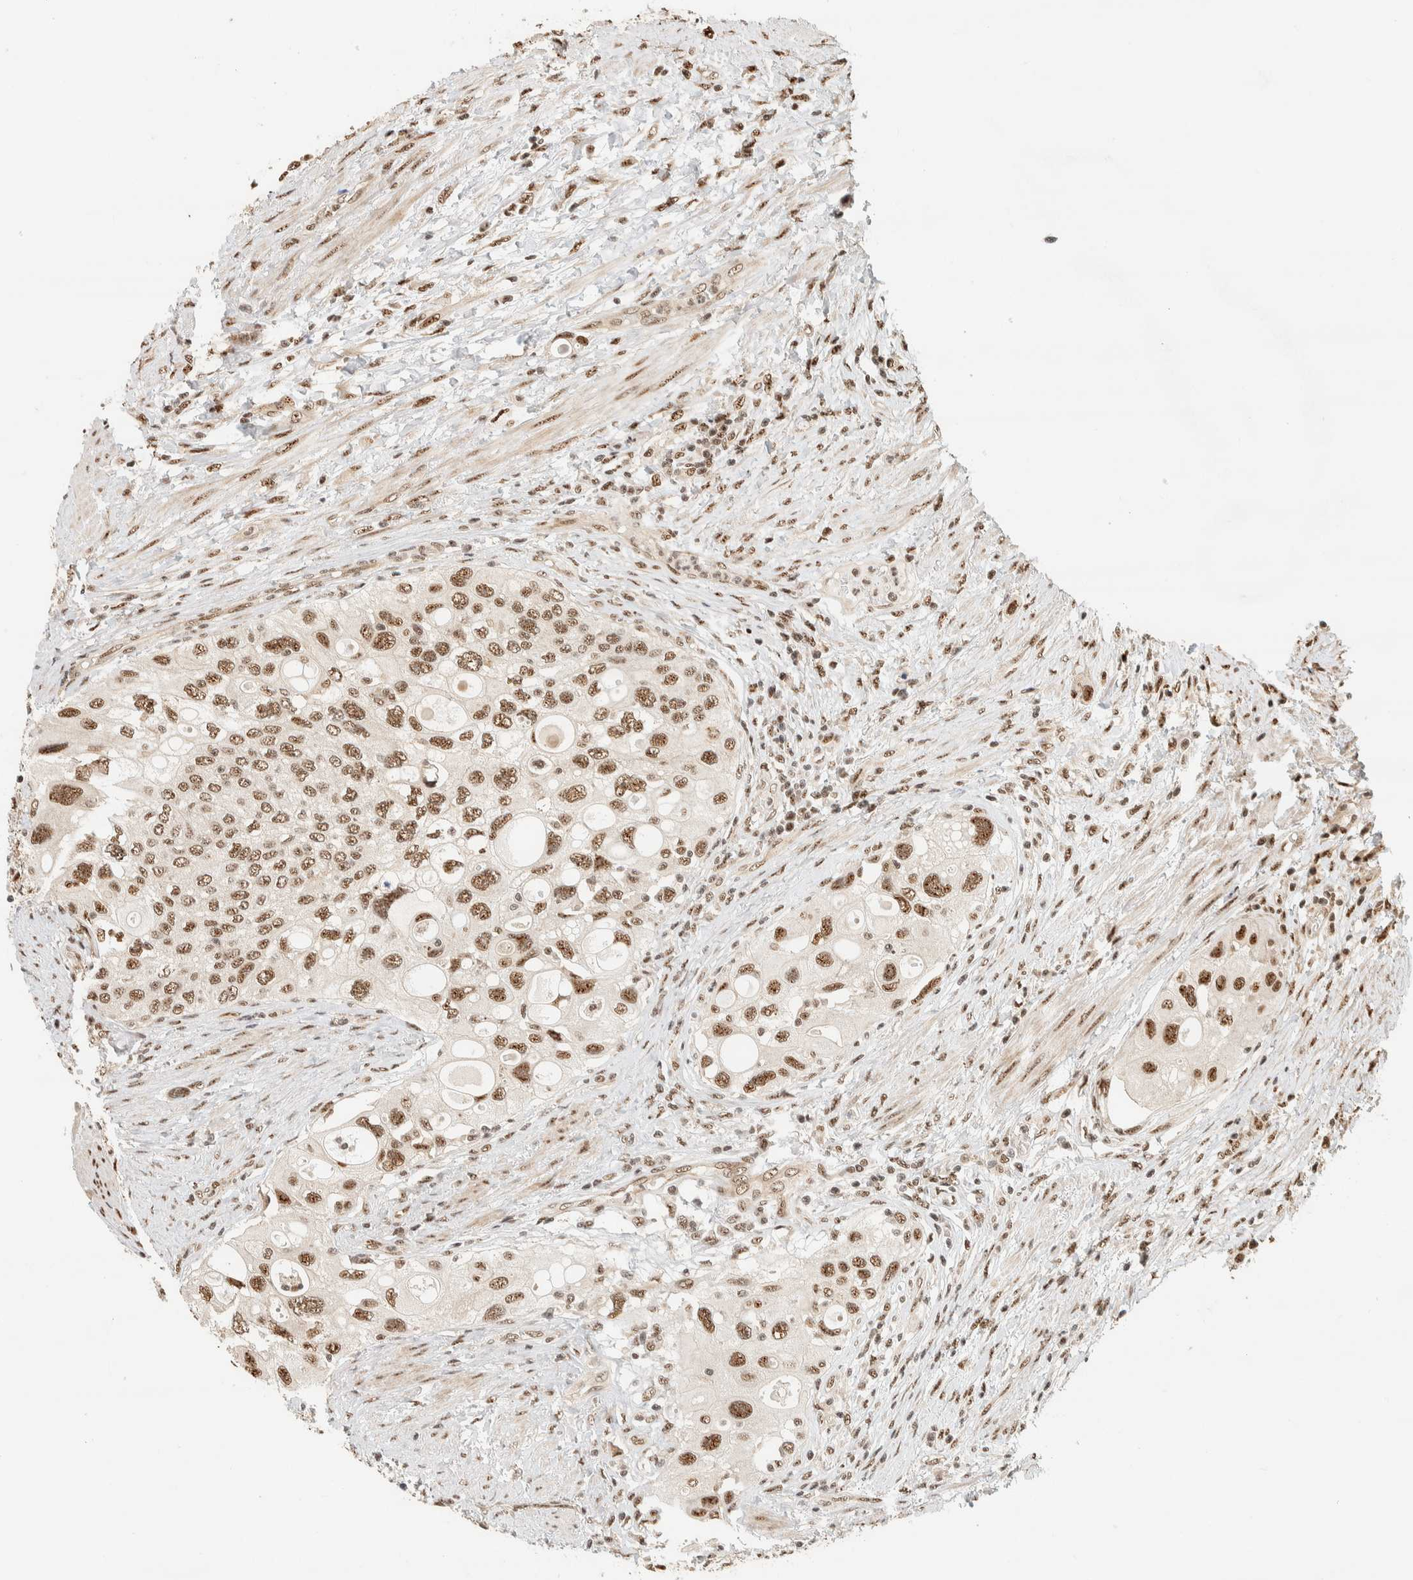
{"staining": {"intensity": "moderate", "quantity": ">75%", "location": "nuclear"}, "tissue": "urothelial cancer", "cell_type": "Tumor cells", "image_type": "cancer", "snomed": [{"axis": "morphology", "description": "Urothelial carcinoma, High grade"}, {"axis": "topography", "description": "Urinary bladder"}], "caption": "This is an image of immunohistochemistry staining of urothelial cancer, which shows moderate positivity in the nuclear of tumor cells.", "gene": "SIK1", "patient": {"sex": "female", "age": 56}}